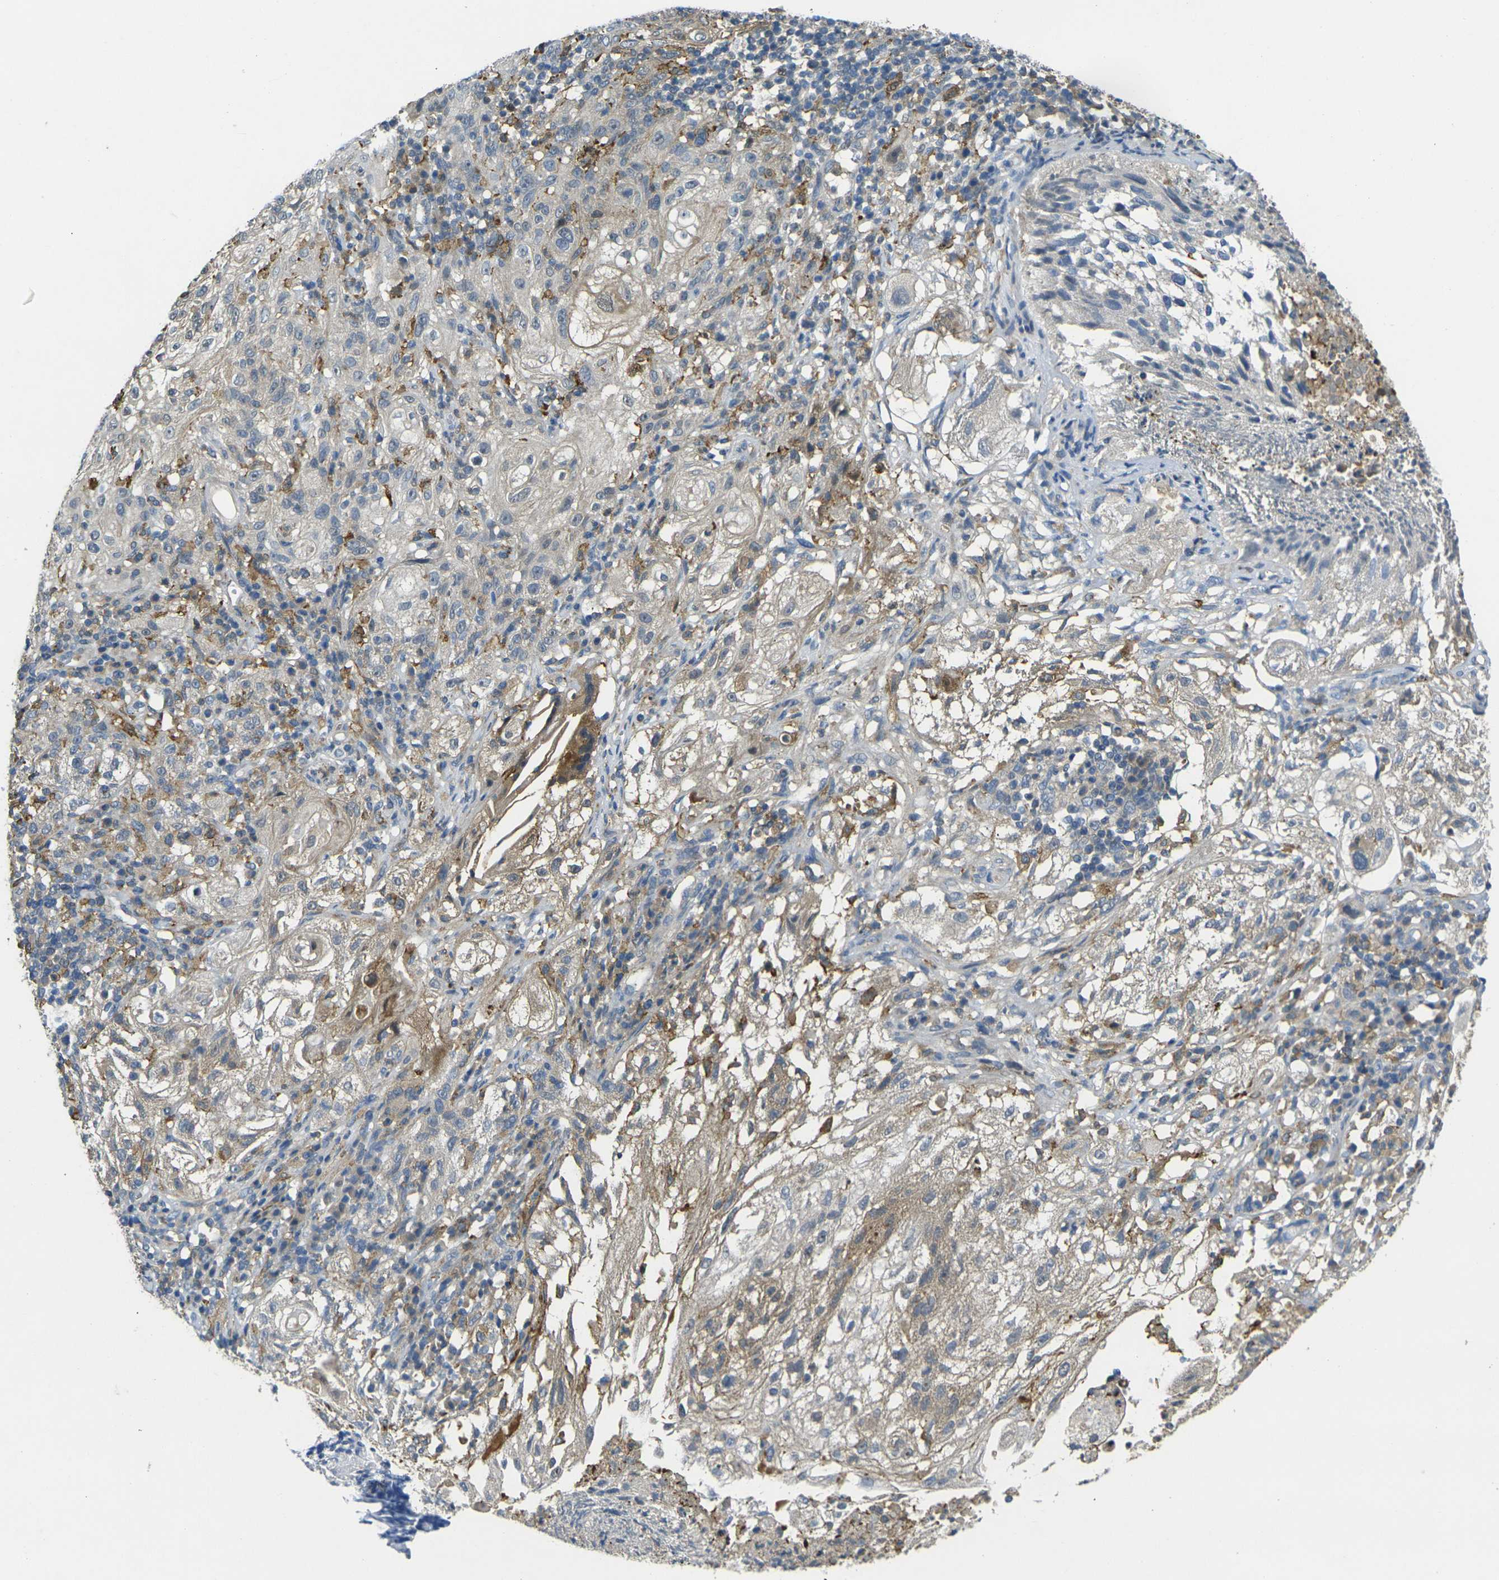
{"staining": {"intensity": "weak", "quantity": ">75%", "location": "cytoplasmic/membranous"}, "tissue": "lung cancer", "cell_type": "Tumor cells", "image_type": "cancer", "snomed": [{"axis": "morphology", "description": "Inflammation, NOS"}, {"axis": "morphology", "description": "Squamous cell carcinoma, NOS"}, {"axis": "topography", "description": "Lymph node"}, {"axis": "topography", "description": "Soft tissue"}, {"axis": "topography", "description": "Lung"}], "caption": "Immunohistochemistry histopathology image of human lung cancer stained for a protein (brown), which demonstrates low levels of weak cytoplasmic/membranous expression in about >75% of tumor cells.", "gene": "PIGL", "patient": {"sex": "male", "age": 66}}